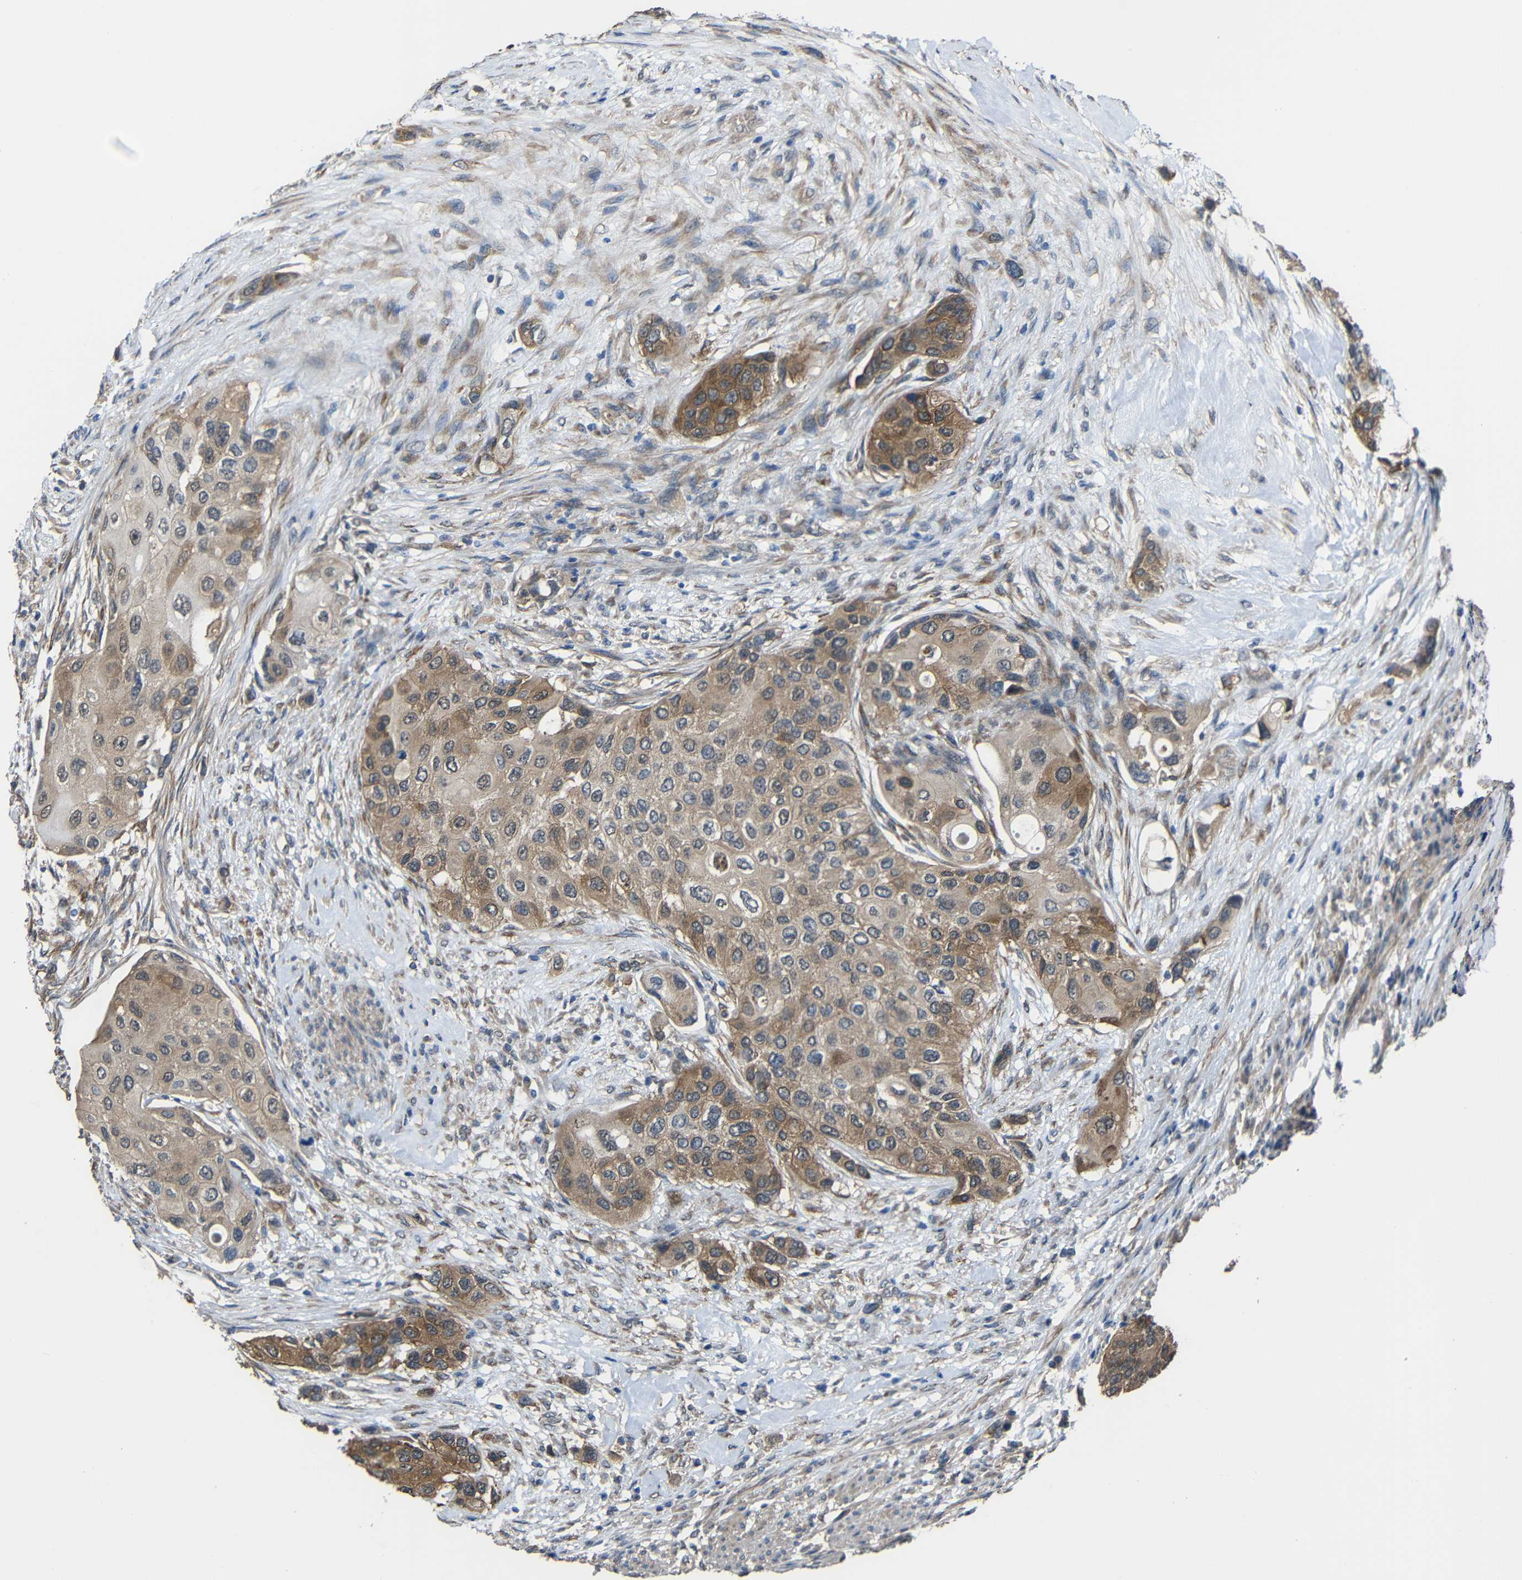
{"staining": {"intensity": "moderate", "quantity": ">75%", "location": "cytoplasmic/membranous"}, "tissue": "urothelial cancer", "cell_type": "Tumor cells", "image_type": "cancer", "snomed": [{"axis": "morphology", "description": "Urothelial carcinoma, High grade"}, {"axis": "topography", "description": "Urinary bladder"}], "caption": "High-power microscopy captured an immunohistochemistry (IHC) photomicrograph of urothelial cancer, revealing moderate cytoplasmic/membranous positivity in approximately >75% of tumor cells.", "gene": "CHST9", "patient": {"sex": "female", "age": 56}}